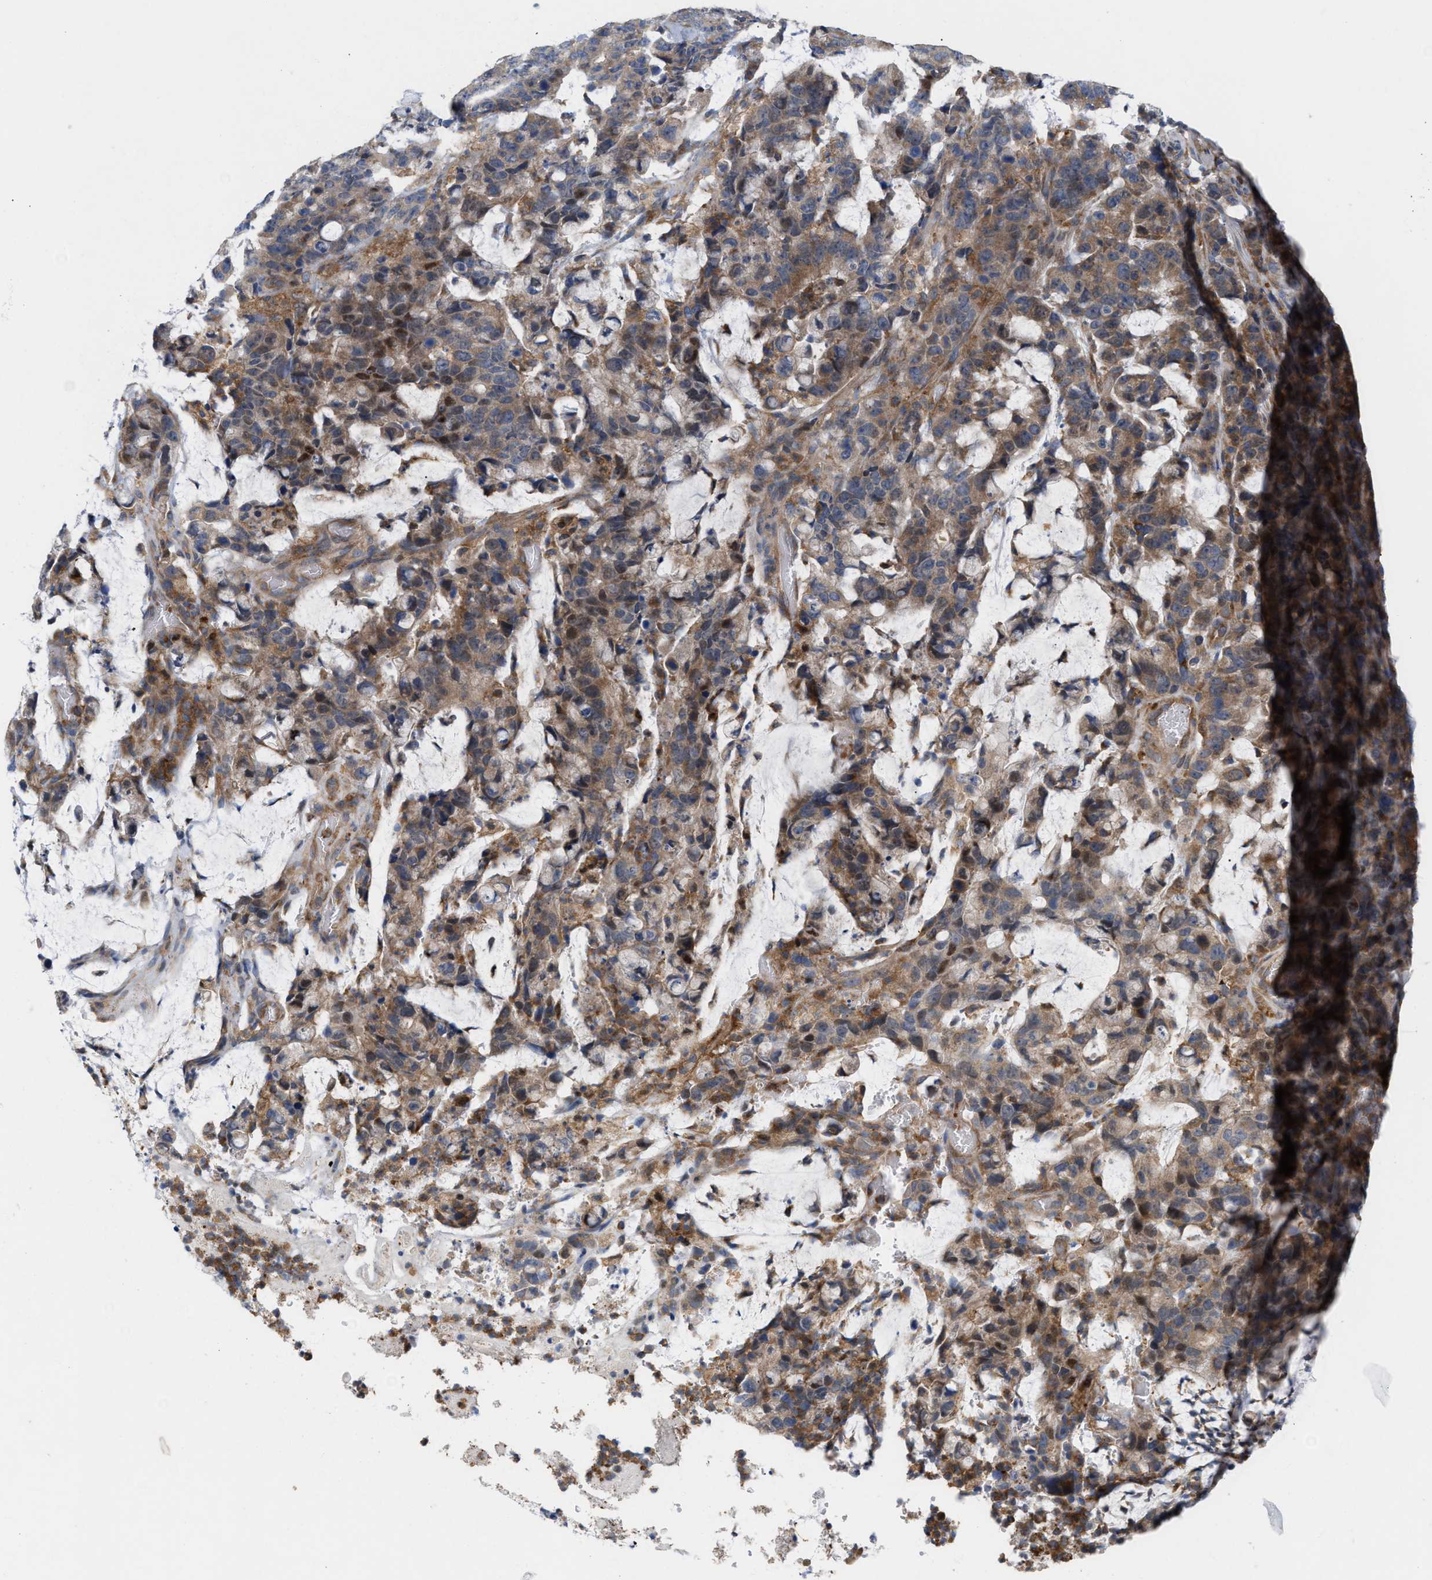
{"staining": {"intensity": "moderate", "quantity": ">75%", "location": "cytoplasmic/membranous"}, "tissue": "colorectal cancer", "cell_type": "Tumor cells", "image_type": "cancer", "snomed": [{"axis": "morphology", "description": "Adenocarcinoma, NOS"}, {"axis": "topography", "description": "Colon"}], "caption": "A brown stain shows moderate cytoplasmic/membranous positivity of a protein in colorectal cancer (adenocarcinoma) tumor cells.", "gene": "DBNL", "patient": {"sex": "female", "age": 86}}